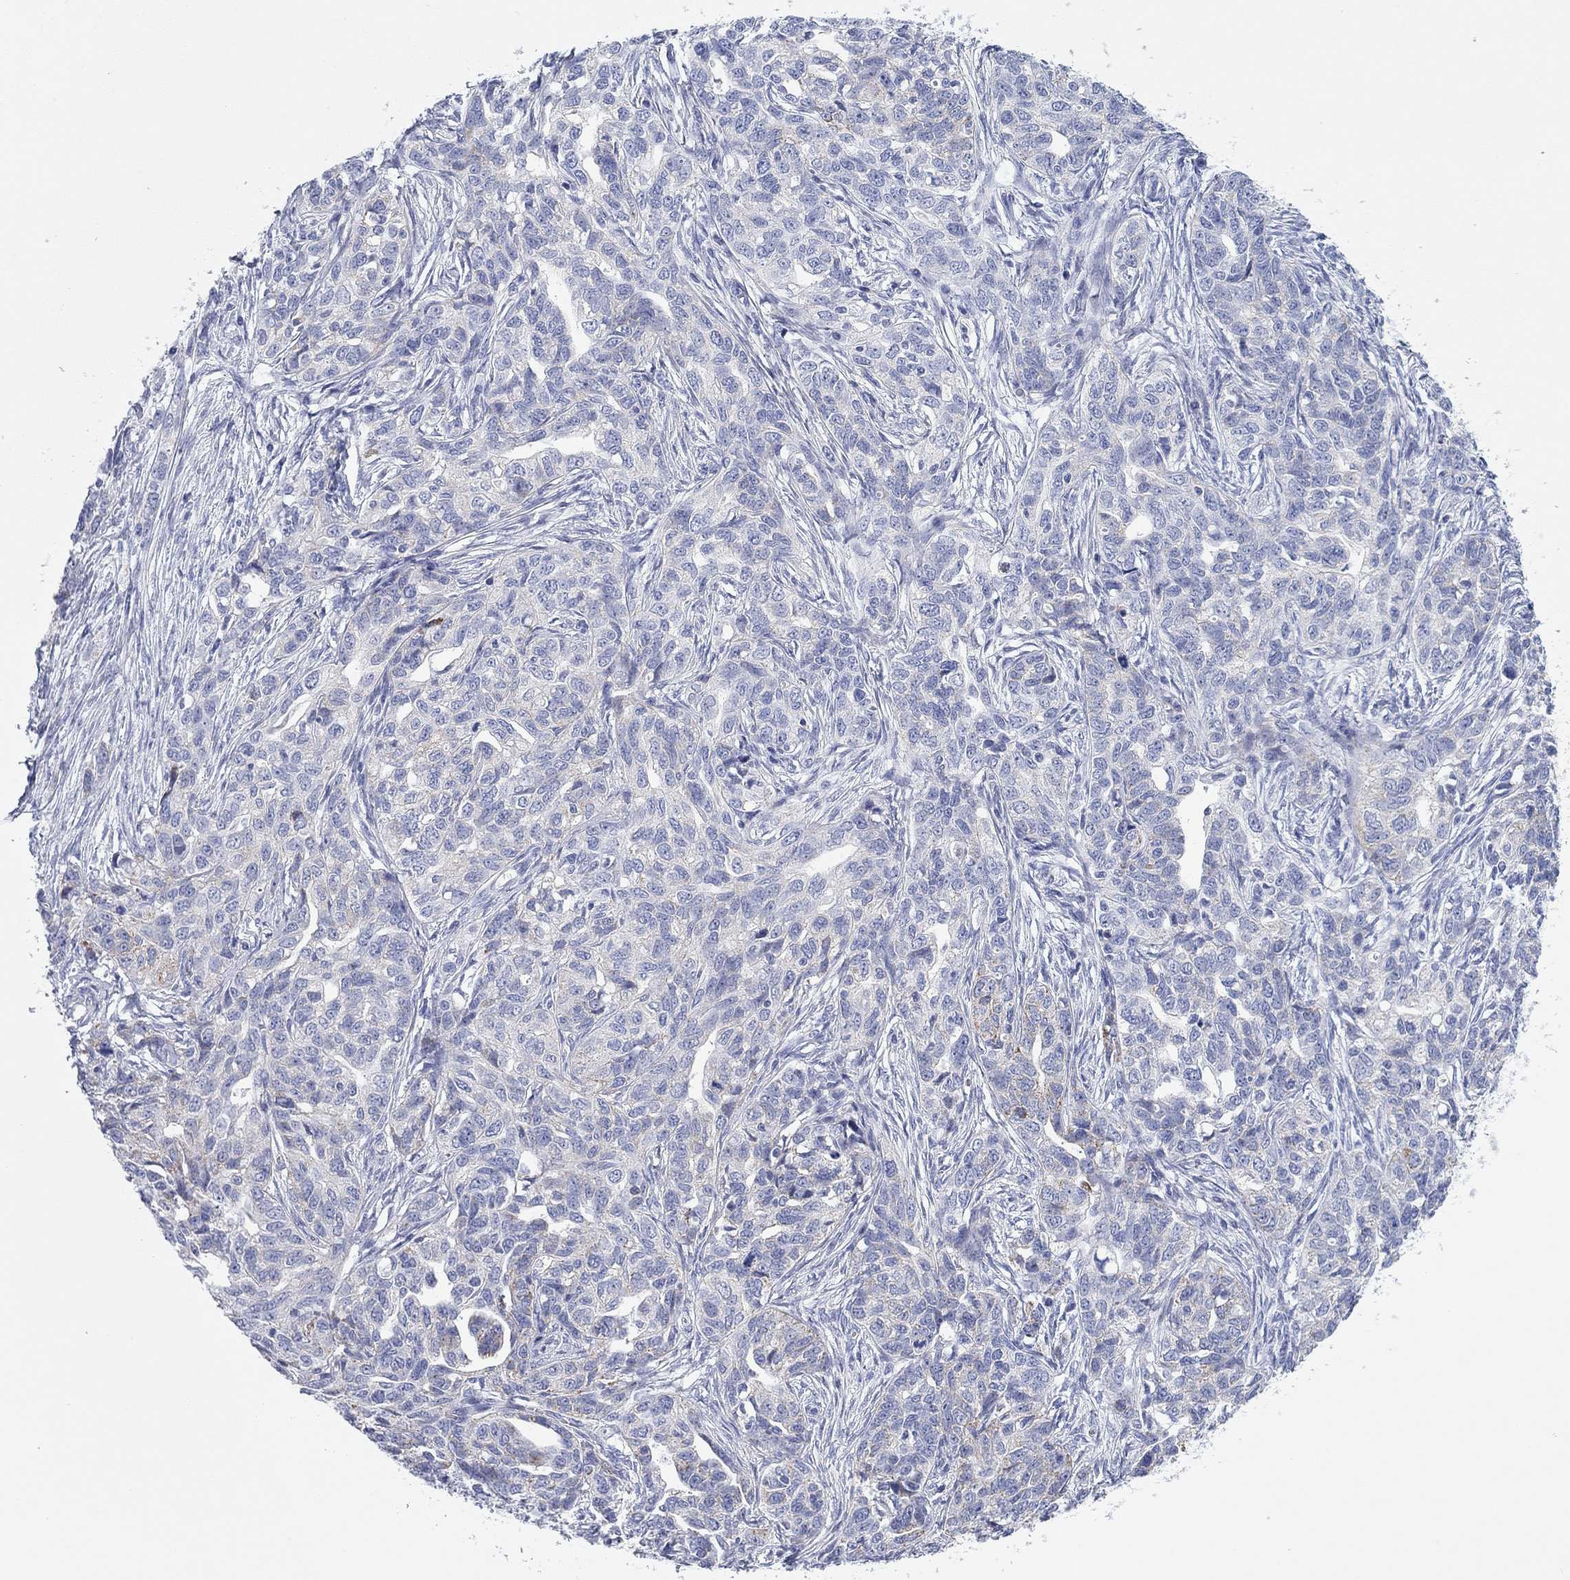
{"staining": {"intensity": "moderate", "quantity": "<25%", "location": "cytoplasmic/membranous"}, "tissue": "ovarian cancer", "cell_type": "Tumor cells", "image_type": "cancer", "snomed": [{"axis": "morphology", "description": "Cystadenocarcinoma, serous, NOS"}, {"axis": "topography", "description": "Ovary"}], "caption": "This is a histology image of IHC staining of serous cystadenocarcinoma (ovarian), which shows moderate positivity in the cytoplasmic/membranous of tumor cells.", "gene": "CHI3L2", "patient": {"sex": "female", "age": 71}}